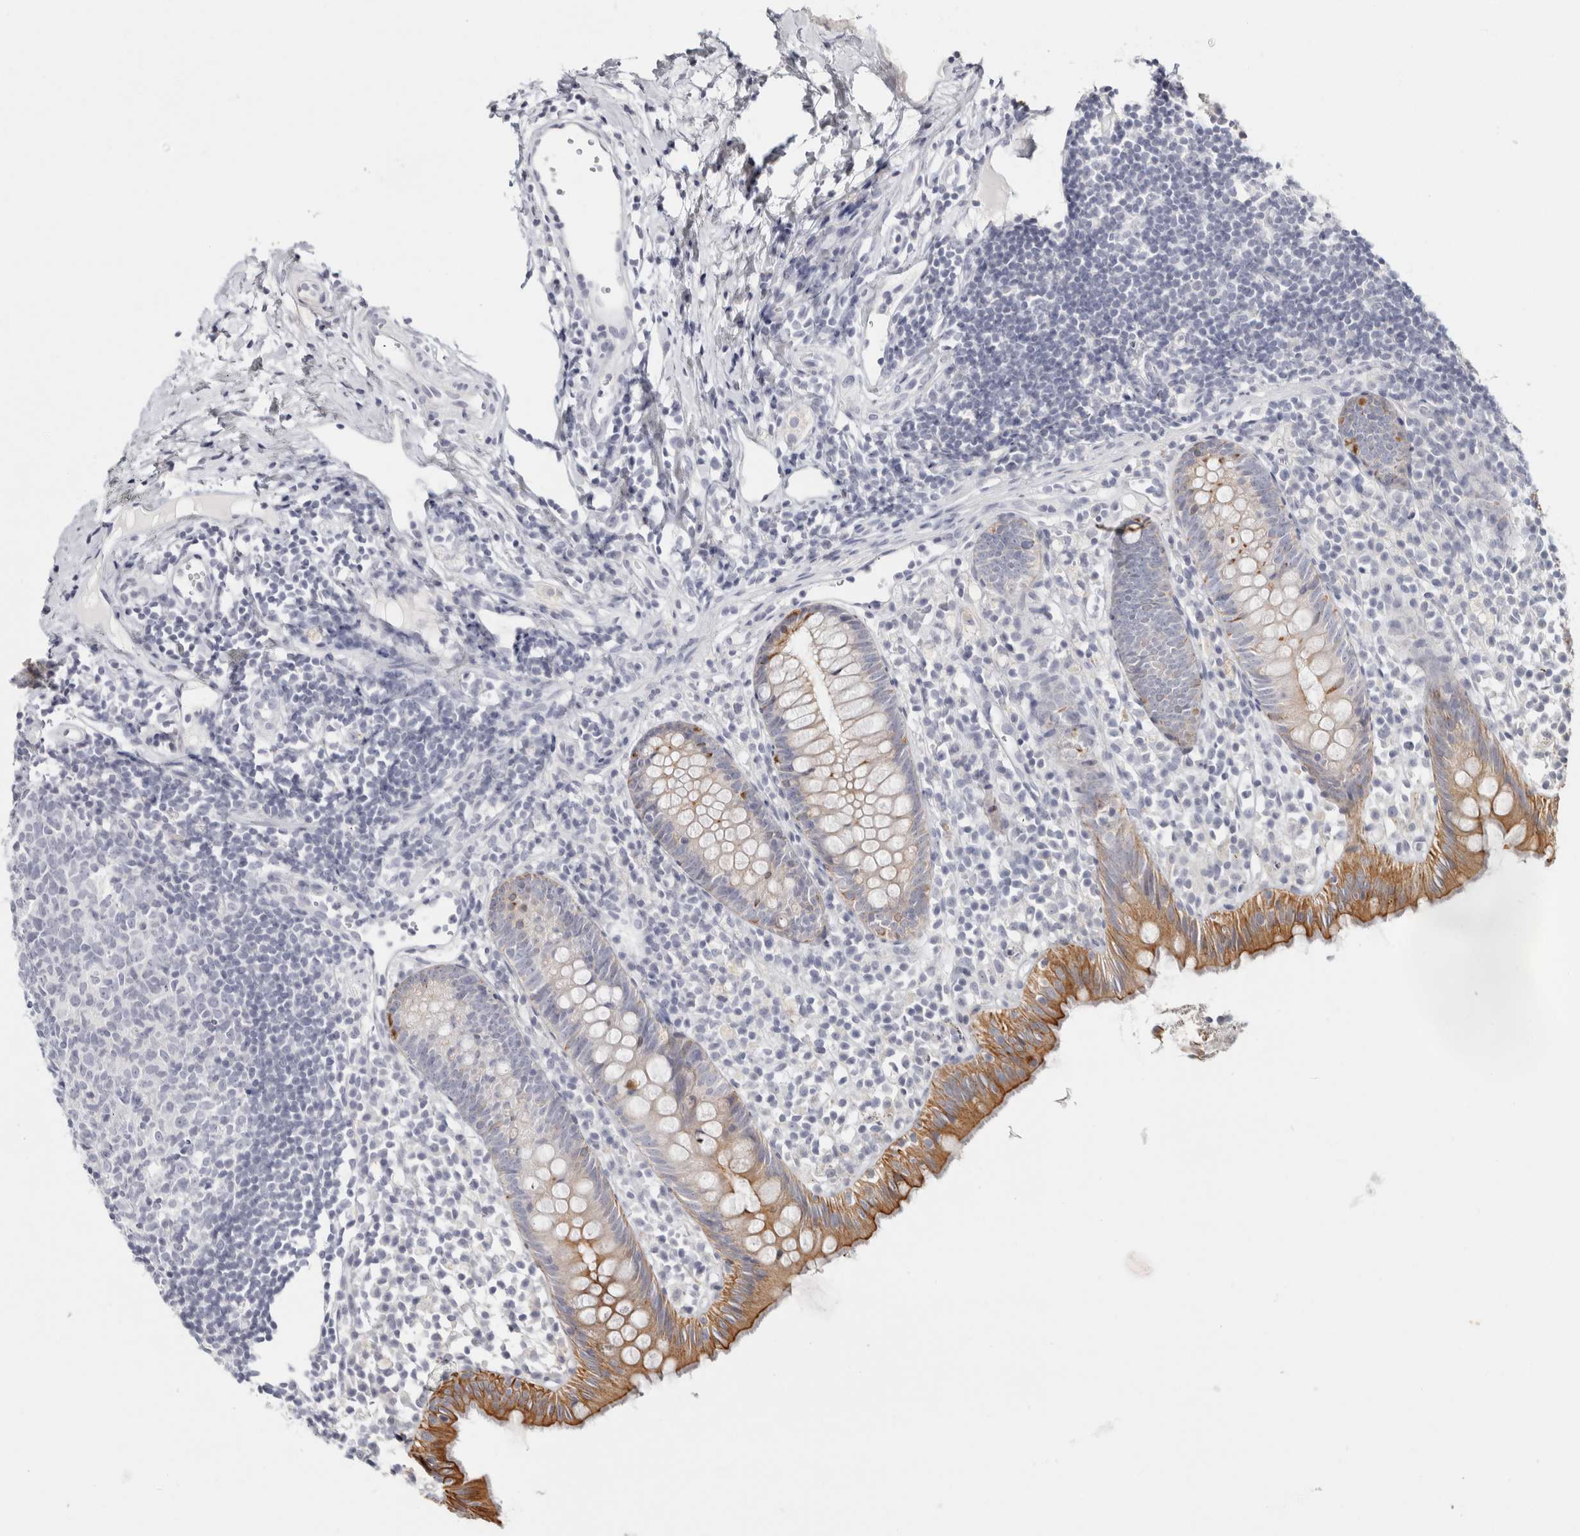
{"staining": {"intensity": "moderate", "quantity": "25%-75%", "location": "cytoplasmic/membranous"}, "tissue": "appendix", "cell_type": "Glandular cells", "image_type": "normal", "snomed": [{"axis": "morphology", "description": "Normal tissue, NOS"}, {"axis": "topography", "description": "Appendix"}], "caption": "This histopathology image demonstrates IHC staining of normal human appendix, with medium moderate cytoplasmic/membranous staining in approximately 25%-75% of glandular cells.", "gene": "RPH3AL", "patient": {"sex": "female", "age": 20}}